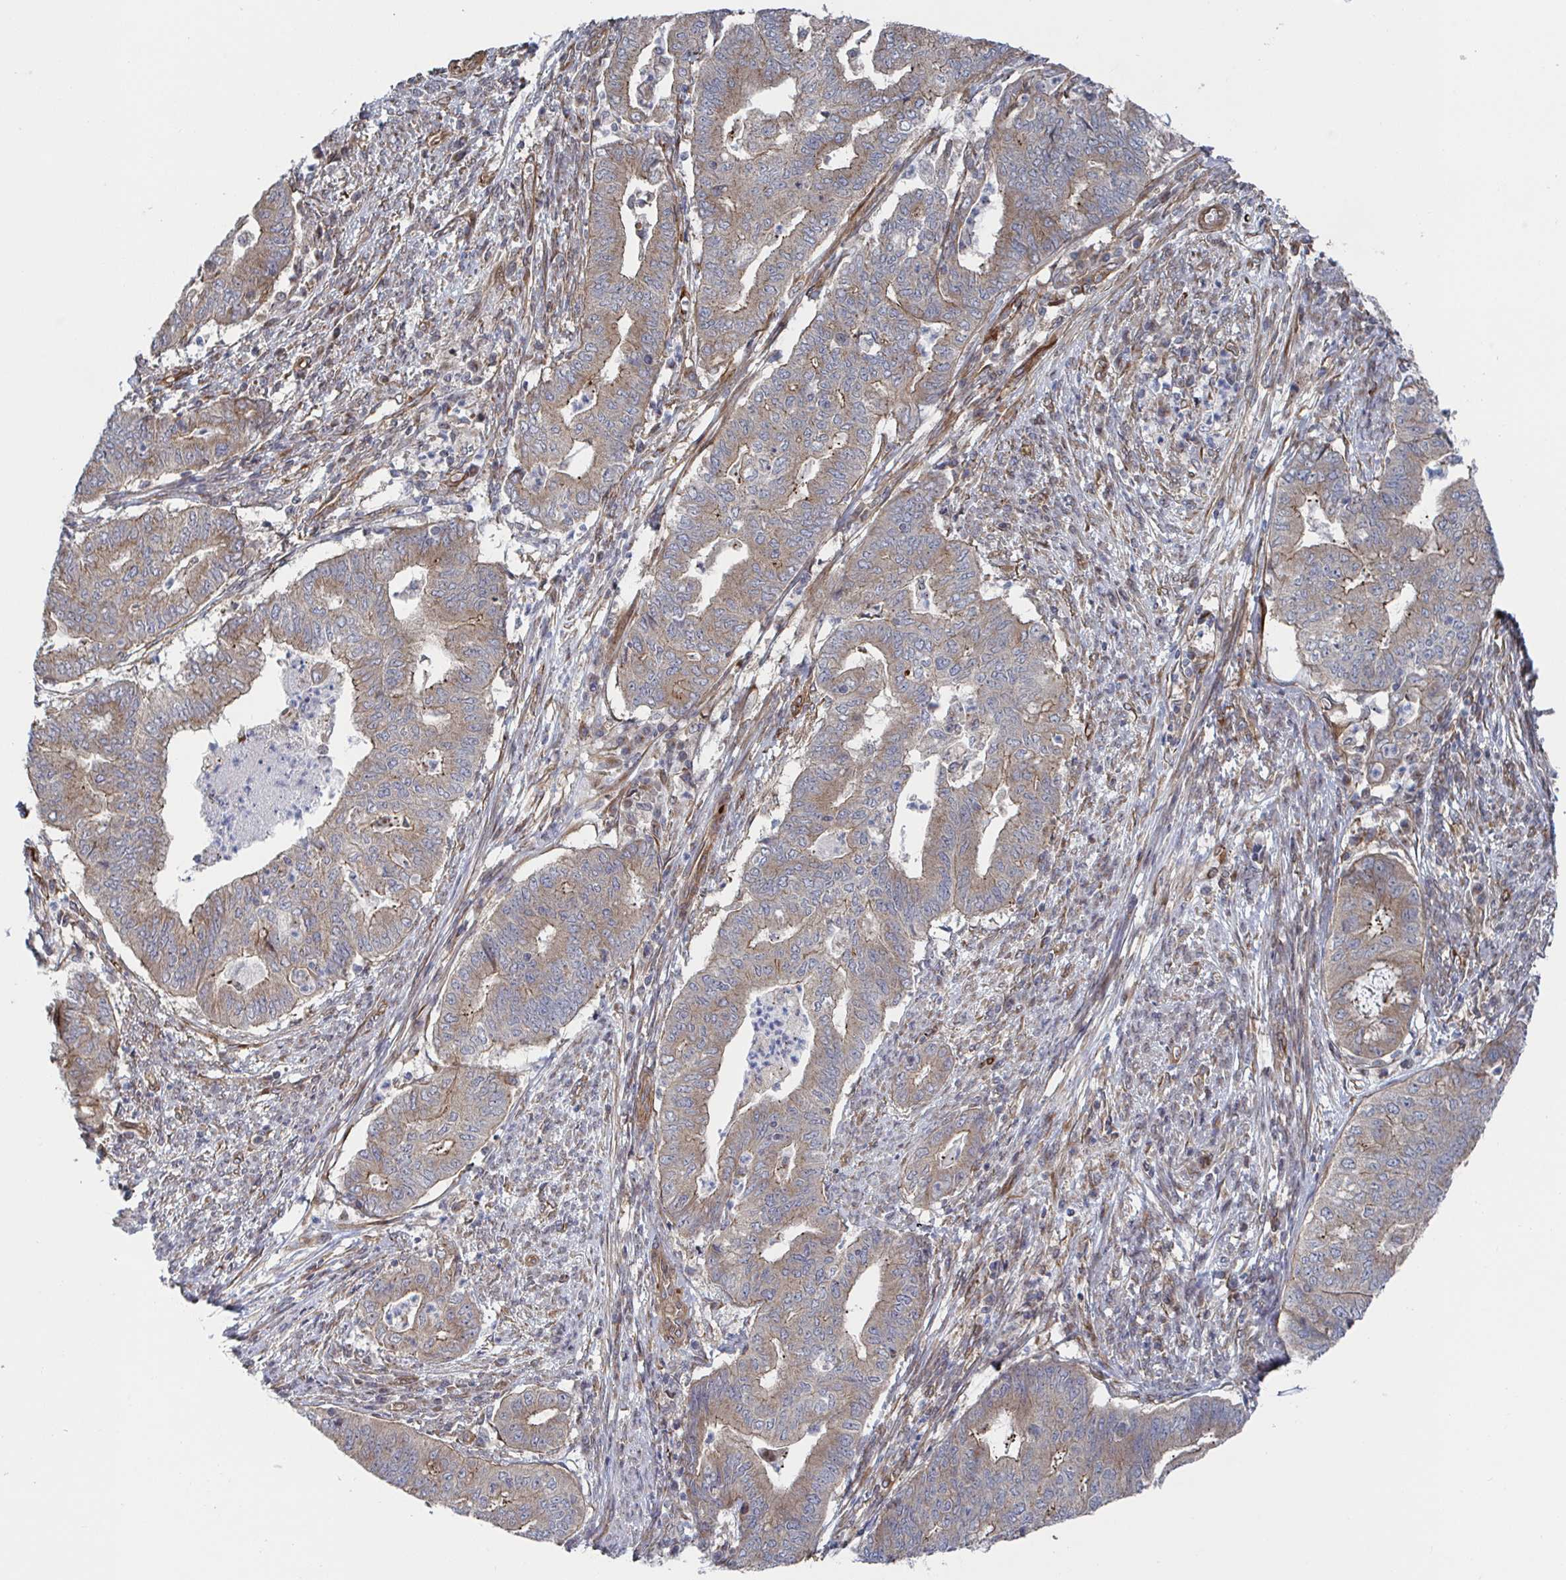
{"staining": {"intensity": "weak", "quantity": "25%-75%", "location": "cytoplasmic/membranous"}, "tissue": "endometrial cancer", "cell_type": "Tumor cells", "image_type": "cancer", "snomed": [{"axis": "morphology", "description": "Adenocarcinoma, NOS"}, {"axis": "topography", "description": "Endometrium"}], "caption": "Protein positivity by immunohistochemistry (IHC) exhibits weak cytoplasmic/membranous positivity in about 25%-75% of tumor cells in endometrial adenocarcinoma. (DAB (3,3'-diaminobenzidine) IHC, brown staining for protein, blue staining for nuclei).", "gene": "DVL3", "patient": {"sex": "female", "age": 79}}